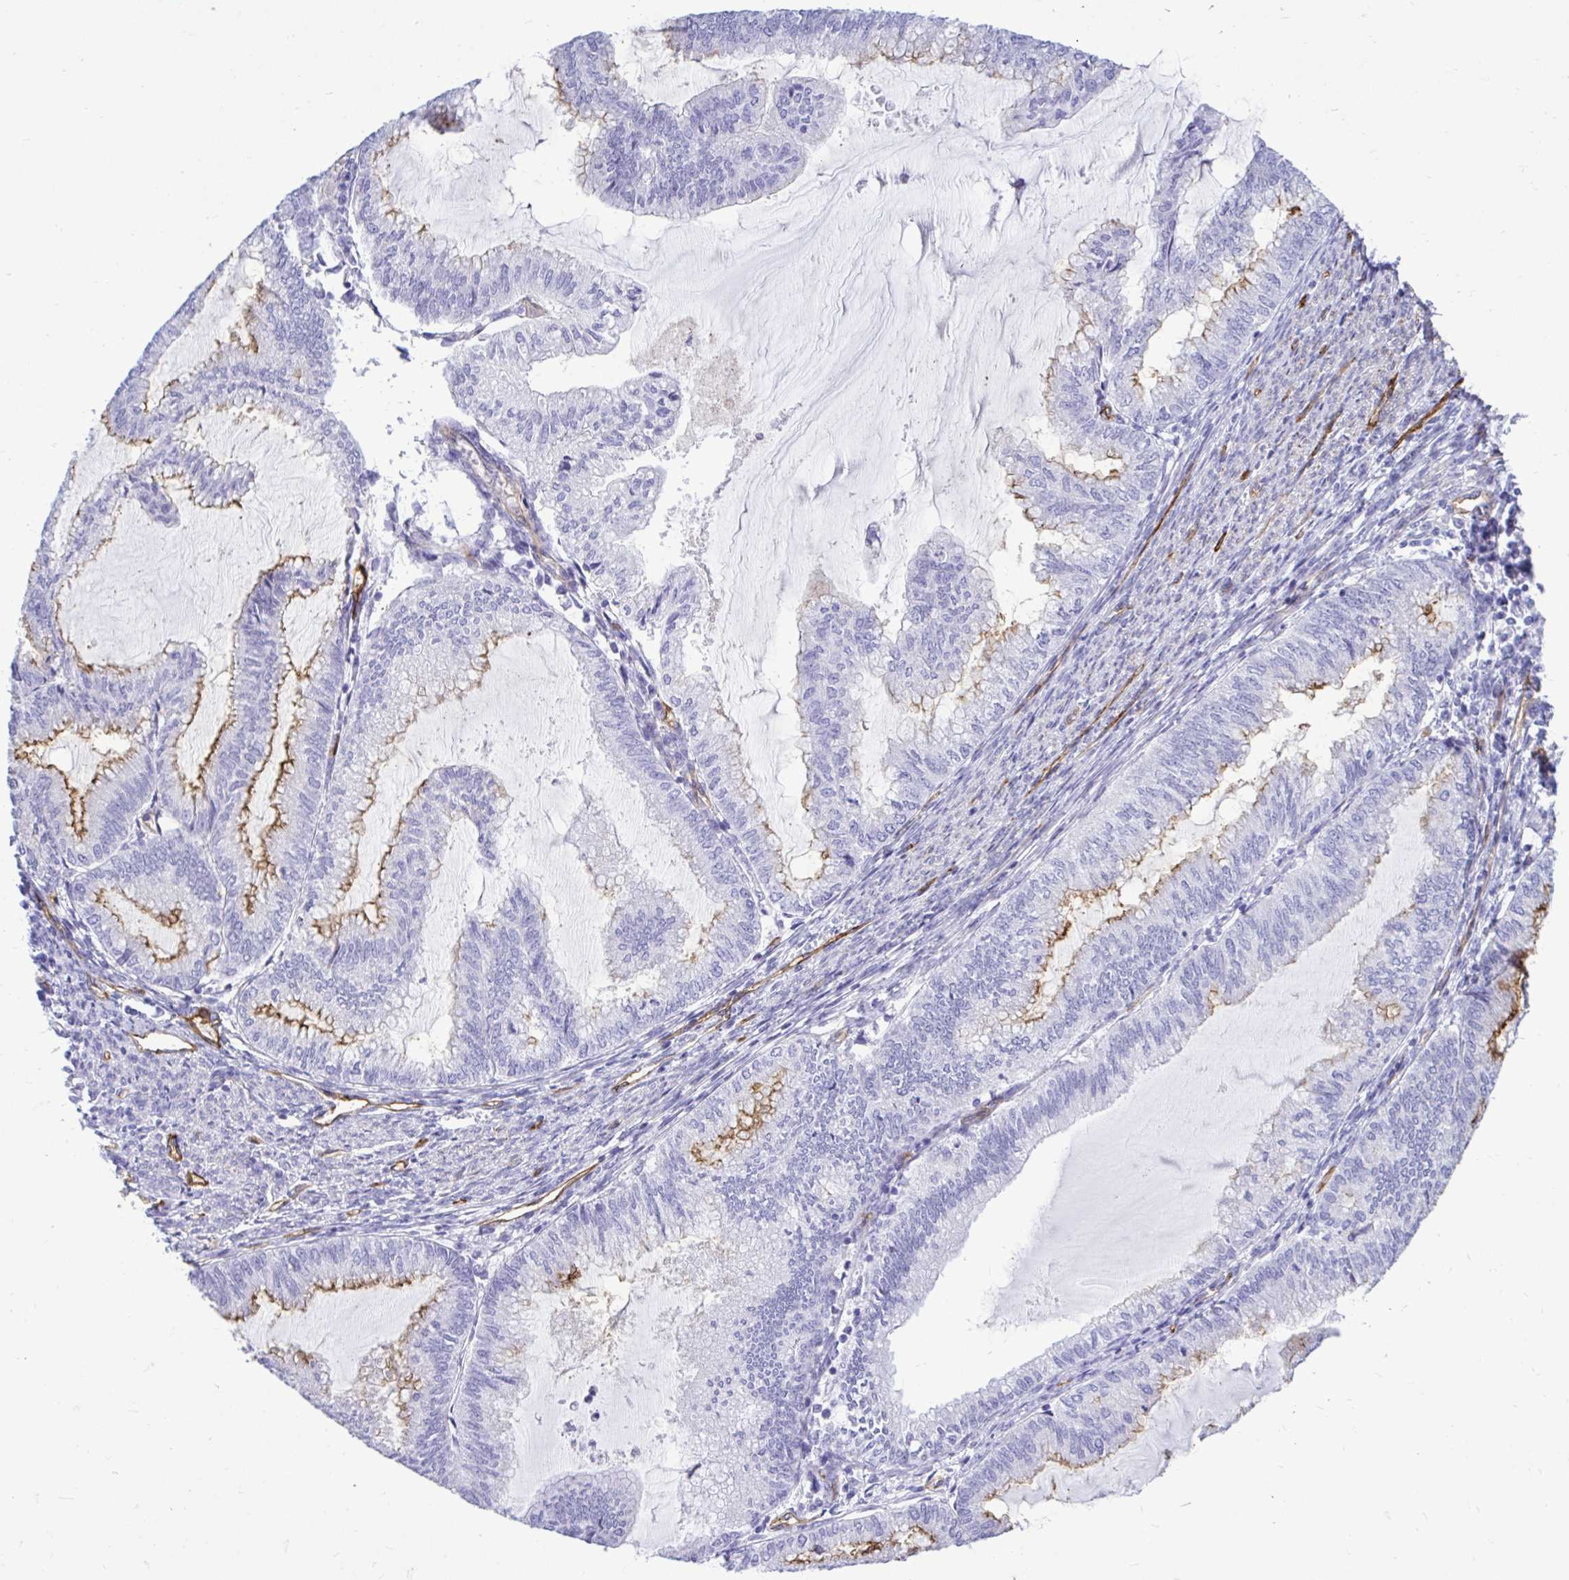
{"staining": {"intensity": "negative", "quantity": "none", "location": "none"}, "tissue": "endometrial cancer", "cell_type": "Tumor cells", "image_type": "cancer", "snomed": [{"axis": "morphology", "description": "Adenocarcinoma, NOS"}, {"axis": "topography", "description": "Endometrium"}], "caption": "Micrograph shows no significant protein expression in tumor cells of endometrial cancer (adenocarcinoma).", "gene": "ABCG2", "patient": {"sex": "female", "age": 79}}